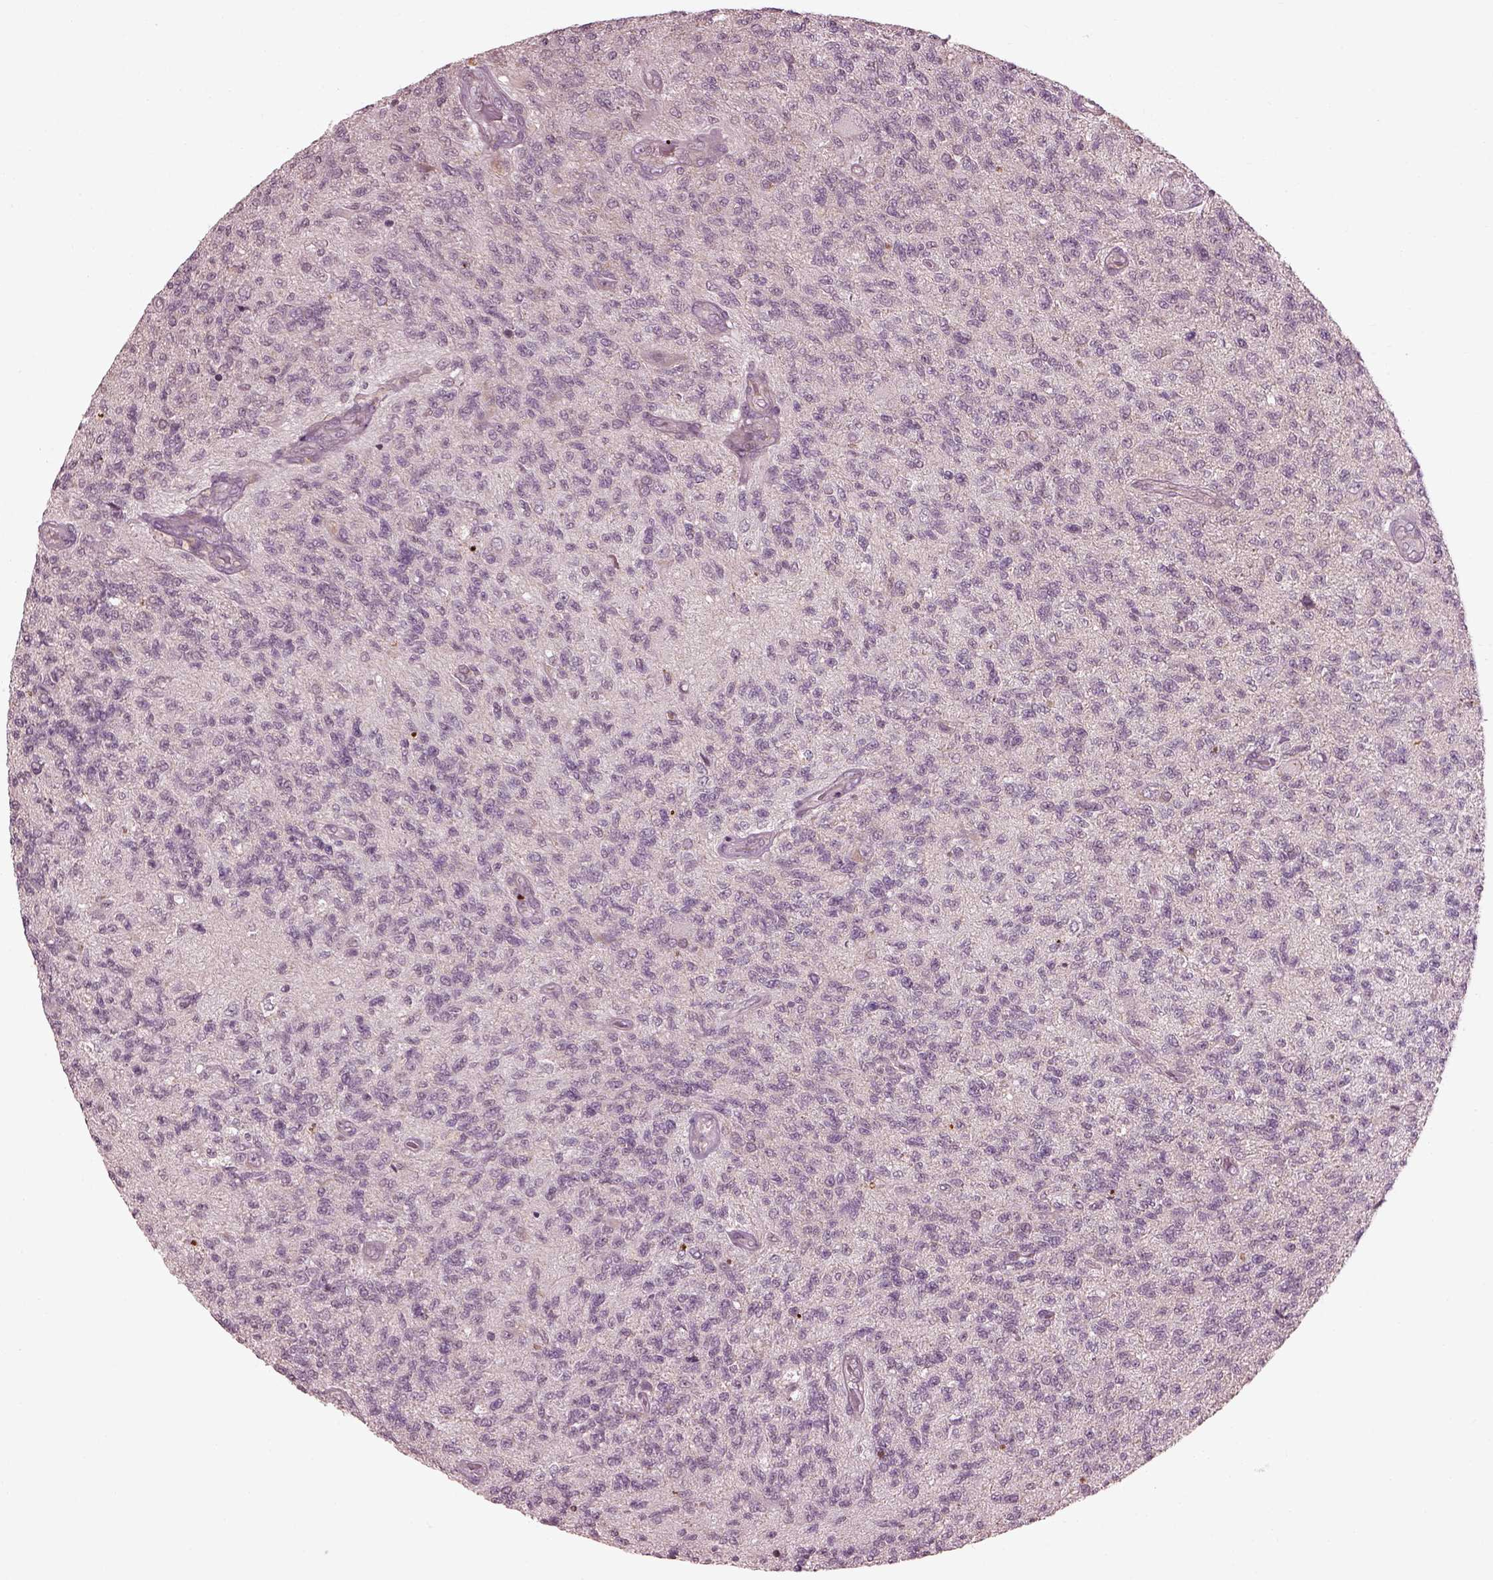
{"staining": {"intensity": "negative", "quantity": "none", "location": "none"}, "tissue": "glioma", "cell_type": "Tumor cells", "image_type": "cancer", "snomed": [{"axis": "morphology", "description": "Glioma, malignant, High grade"}, {"axis": "topography", "description": "Brain"}], "caption": "The micrograph demonstrates no staining of tumor cells in glioma.", "gene": "EFEMP1", "patient": {"sex": "male", "age": 56}}